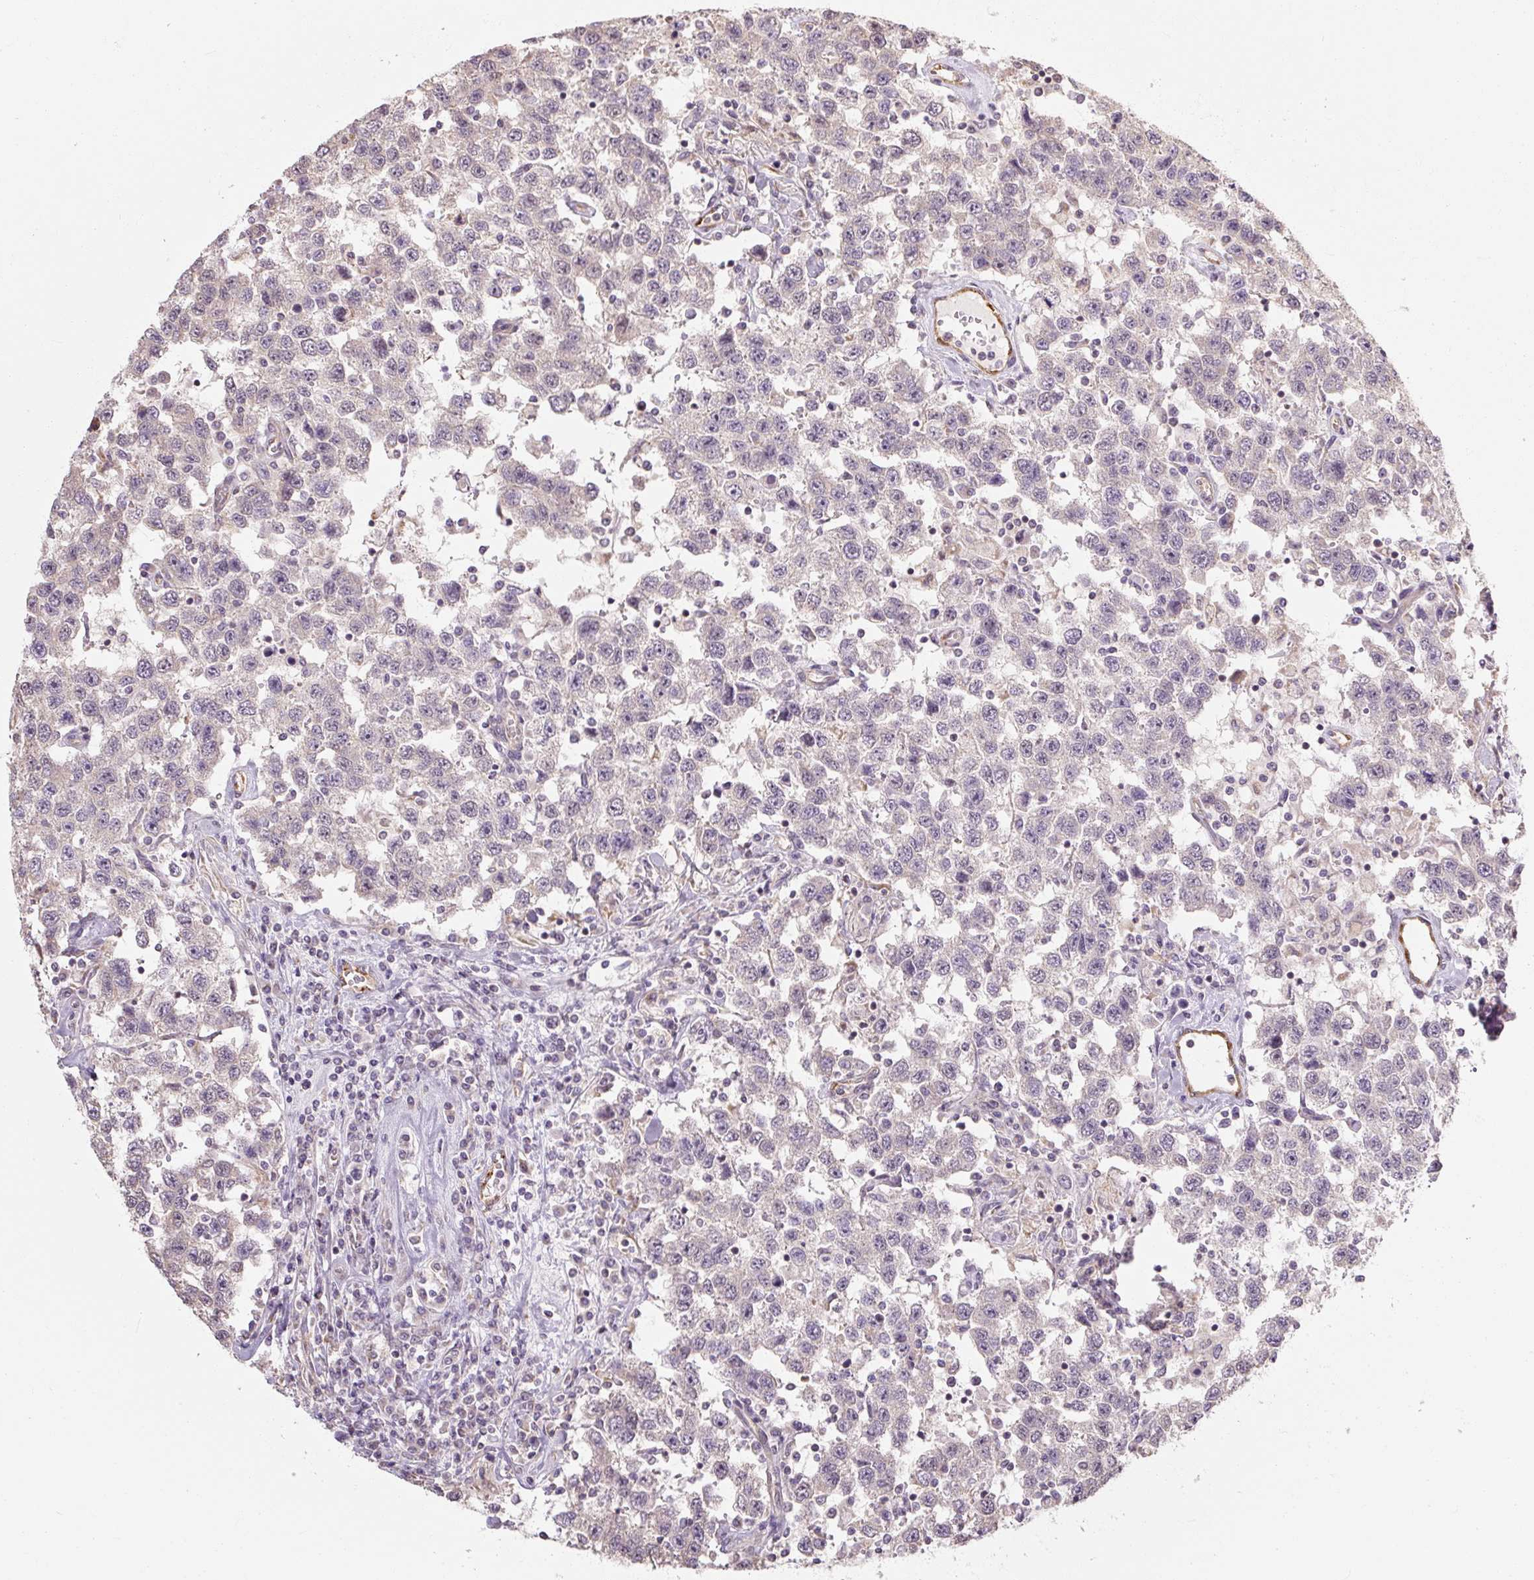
{"staining": {"intensity": "negative", "quantity": "none", "location": "none"}, "tissue": "testis cancer", "cell_type": "Tumor cells", "image_type": "cancer", "snomed": [{"axis": "morphology", "description": "Seminoma, NOS"}, {"axis": "topography", "description": "Testis"}], "caption": "This is an immunohistochemistry (IHC) photomicrograph of human seminoma (testis). There is no positivity in tumor cells.", "gene": "RB1CC1", "patient": {"sex": "male", "age": 41}}